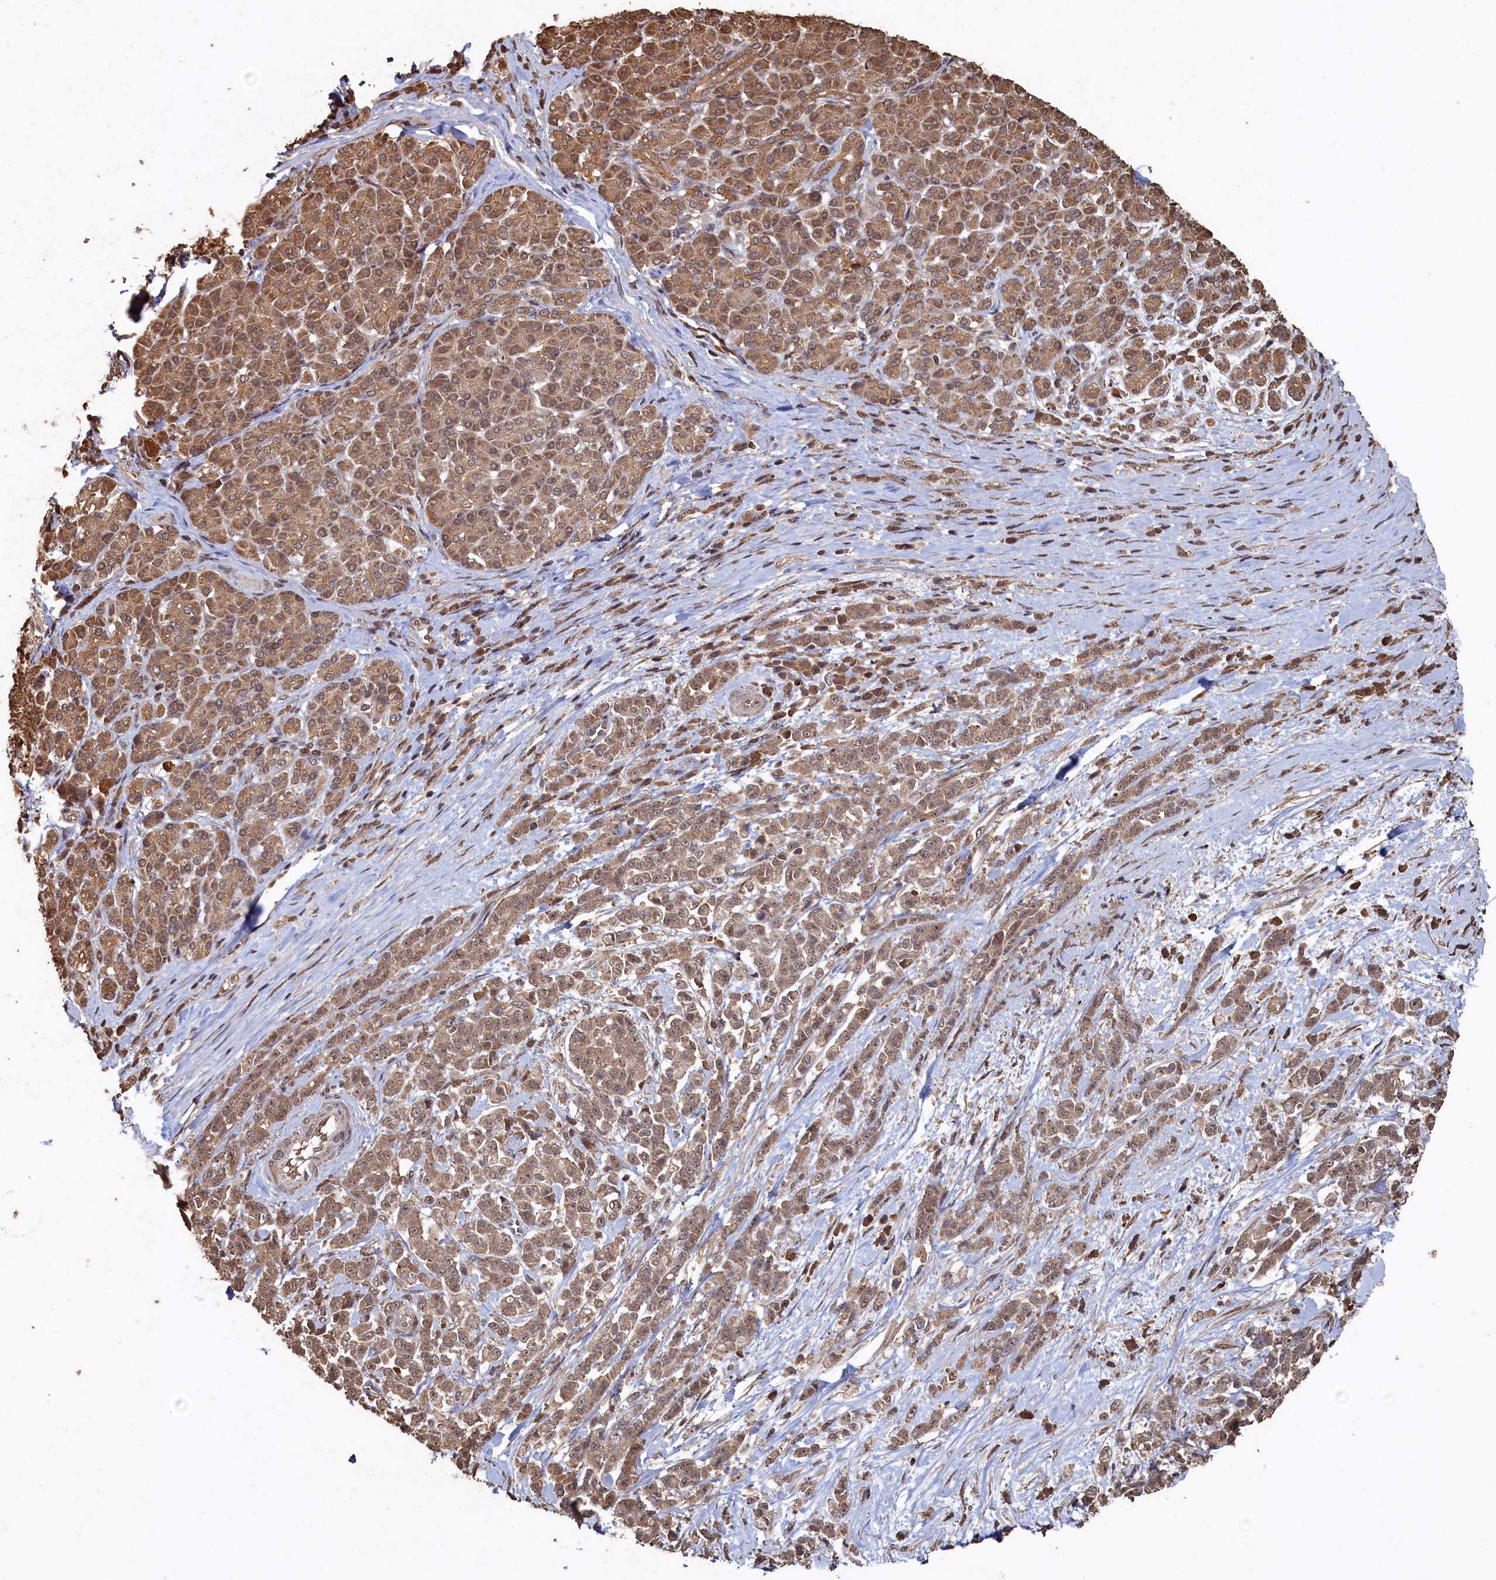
{"staining": {"intensity": "moderate", "quantity": ">75%", "location": "cytoplasmic/membranous,nuclear"}, "tissue": "pancreatic cancer", "cell_type": "Tumor cells", "image_type": "cancer", "snomed": [{"axis": "morphology", "description": "Normal tissue, NOS"}, {"axis": "morphology", "description": "Adenocarcinoma, NOS"}, {"axis": "topography", "description": "Pancreas"}], "caption": "This image demonstrates immunohistochemistry (IHC) staining of pancreatic cancer, with medium moderate cytoplasmic/membranous and nuclear positivity in approximately >75% of tumor cells.", "gene": "PIGN", "patient": {"sex": "female", "age": 64}}